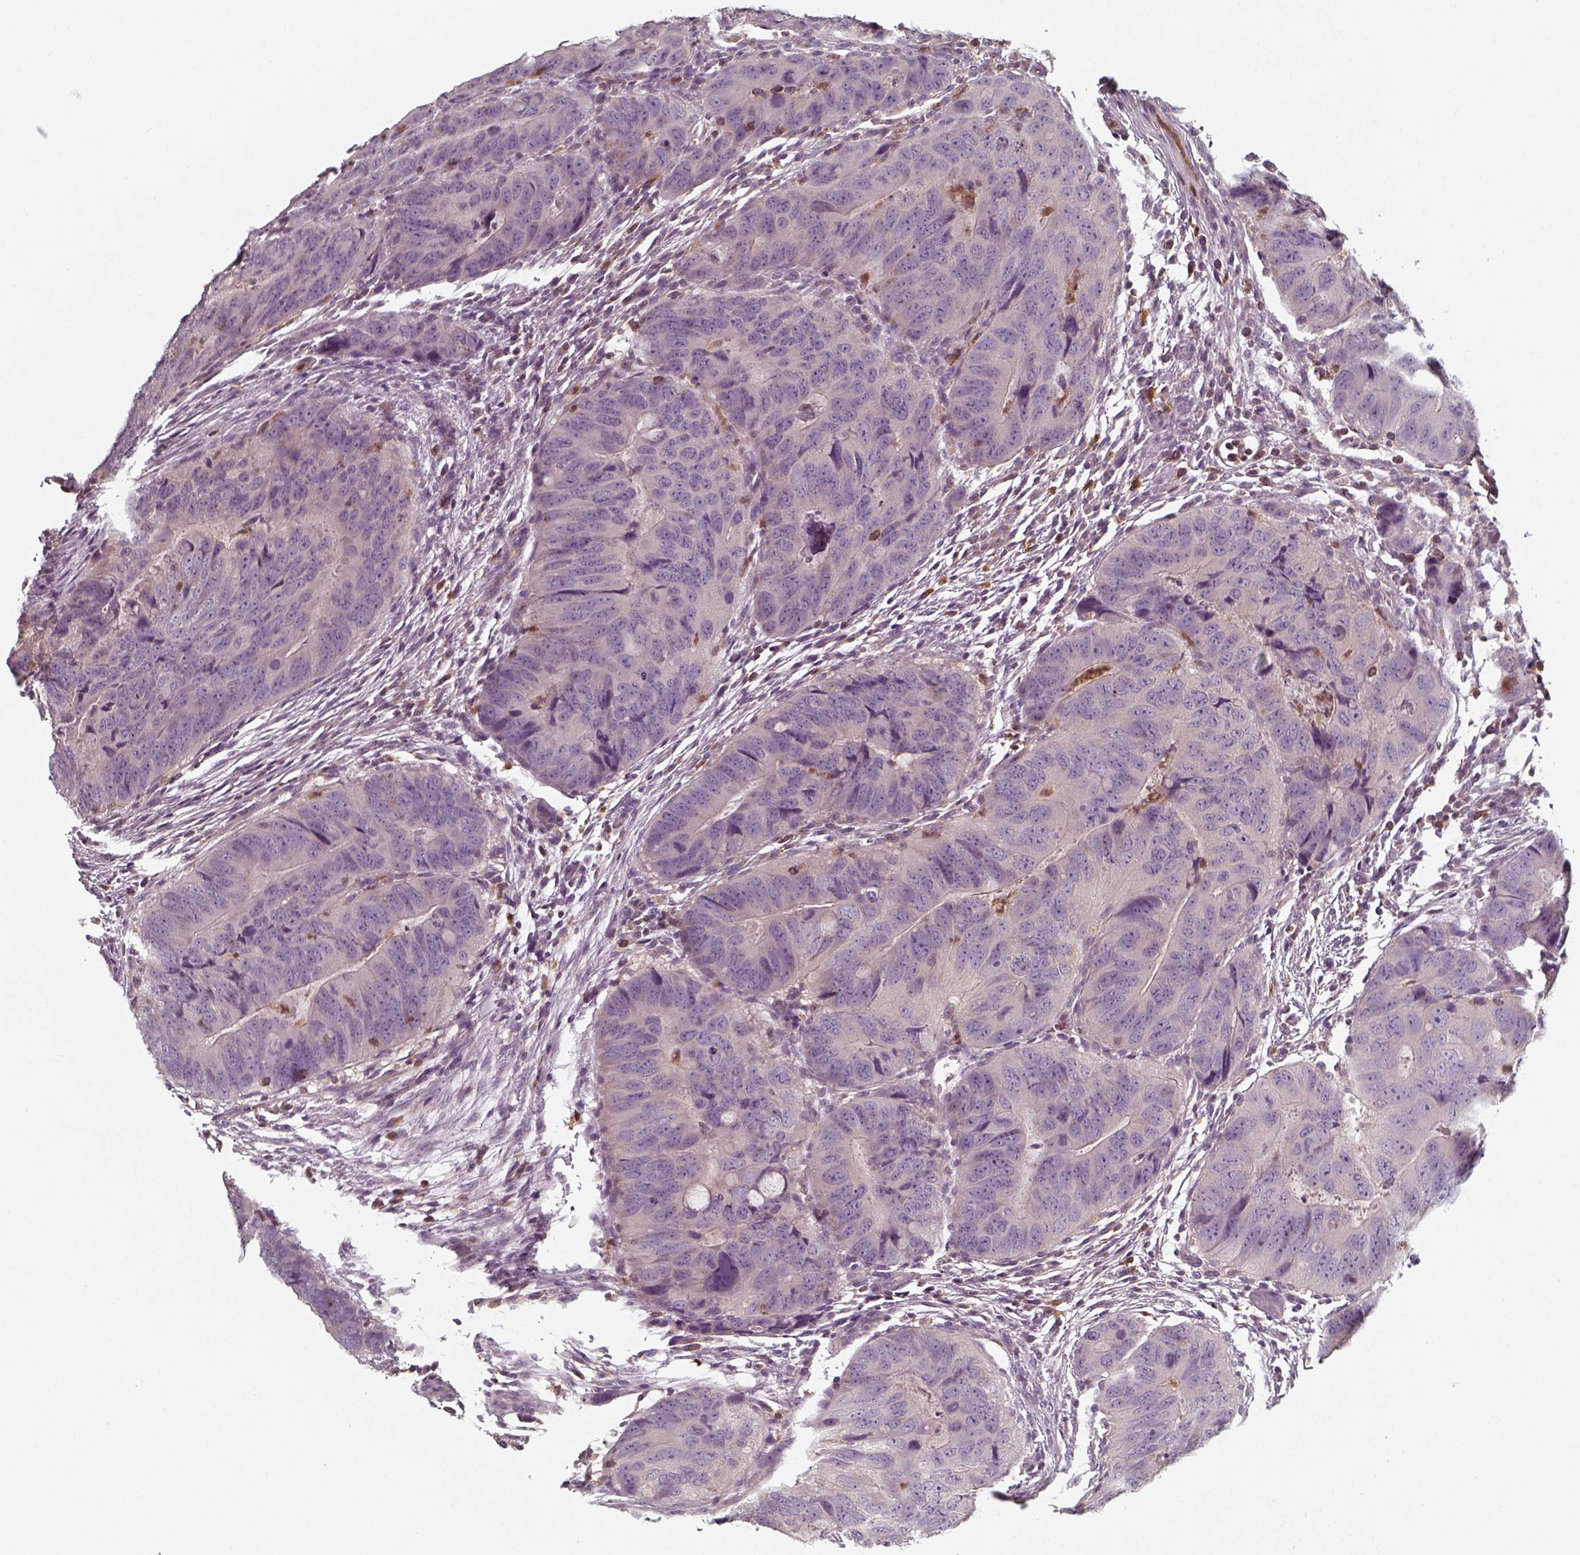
{"staining": {"intensity": "negative", "quantity": "none", "location": "none"}, "tissue": "colorectal cancer", "cell_type": "Tumor cells", "image_type": "cancer", "snomed": [{"axis": "morphology", "description": "Adenocarcinoma, NOS"}, {"axis": "topography", "description": "Colon"}], "caption": "Immunohistochemistry (IHC) histopathology image of neoplastic tissue: human colorectal cancer stained with DAB (3,3'-diaminobenzidine) displays no significant protein staining in tumor cells.", "gene": "UNC13D", "patient": {"sex": "male", "age": 79}}